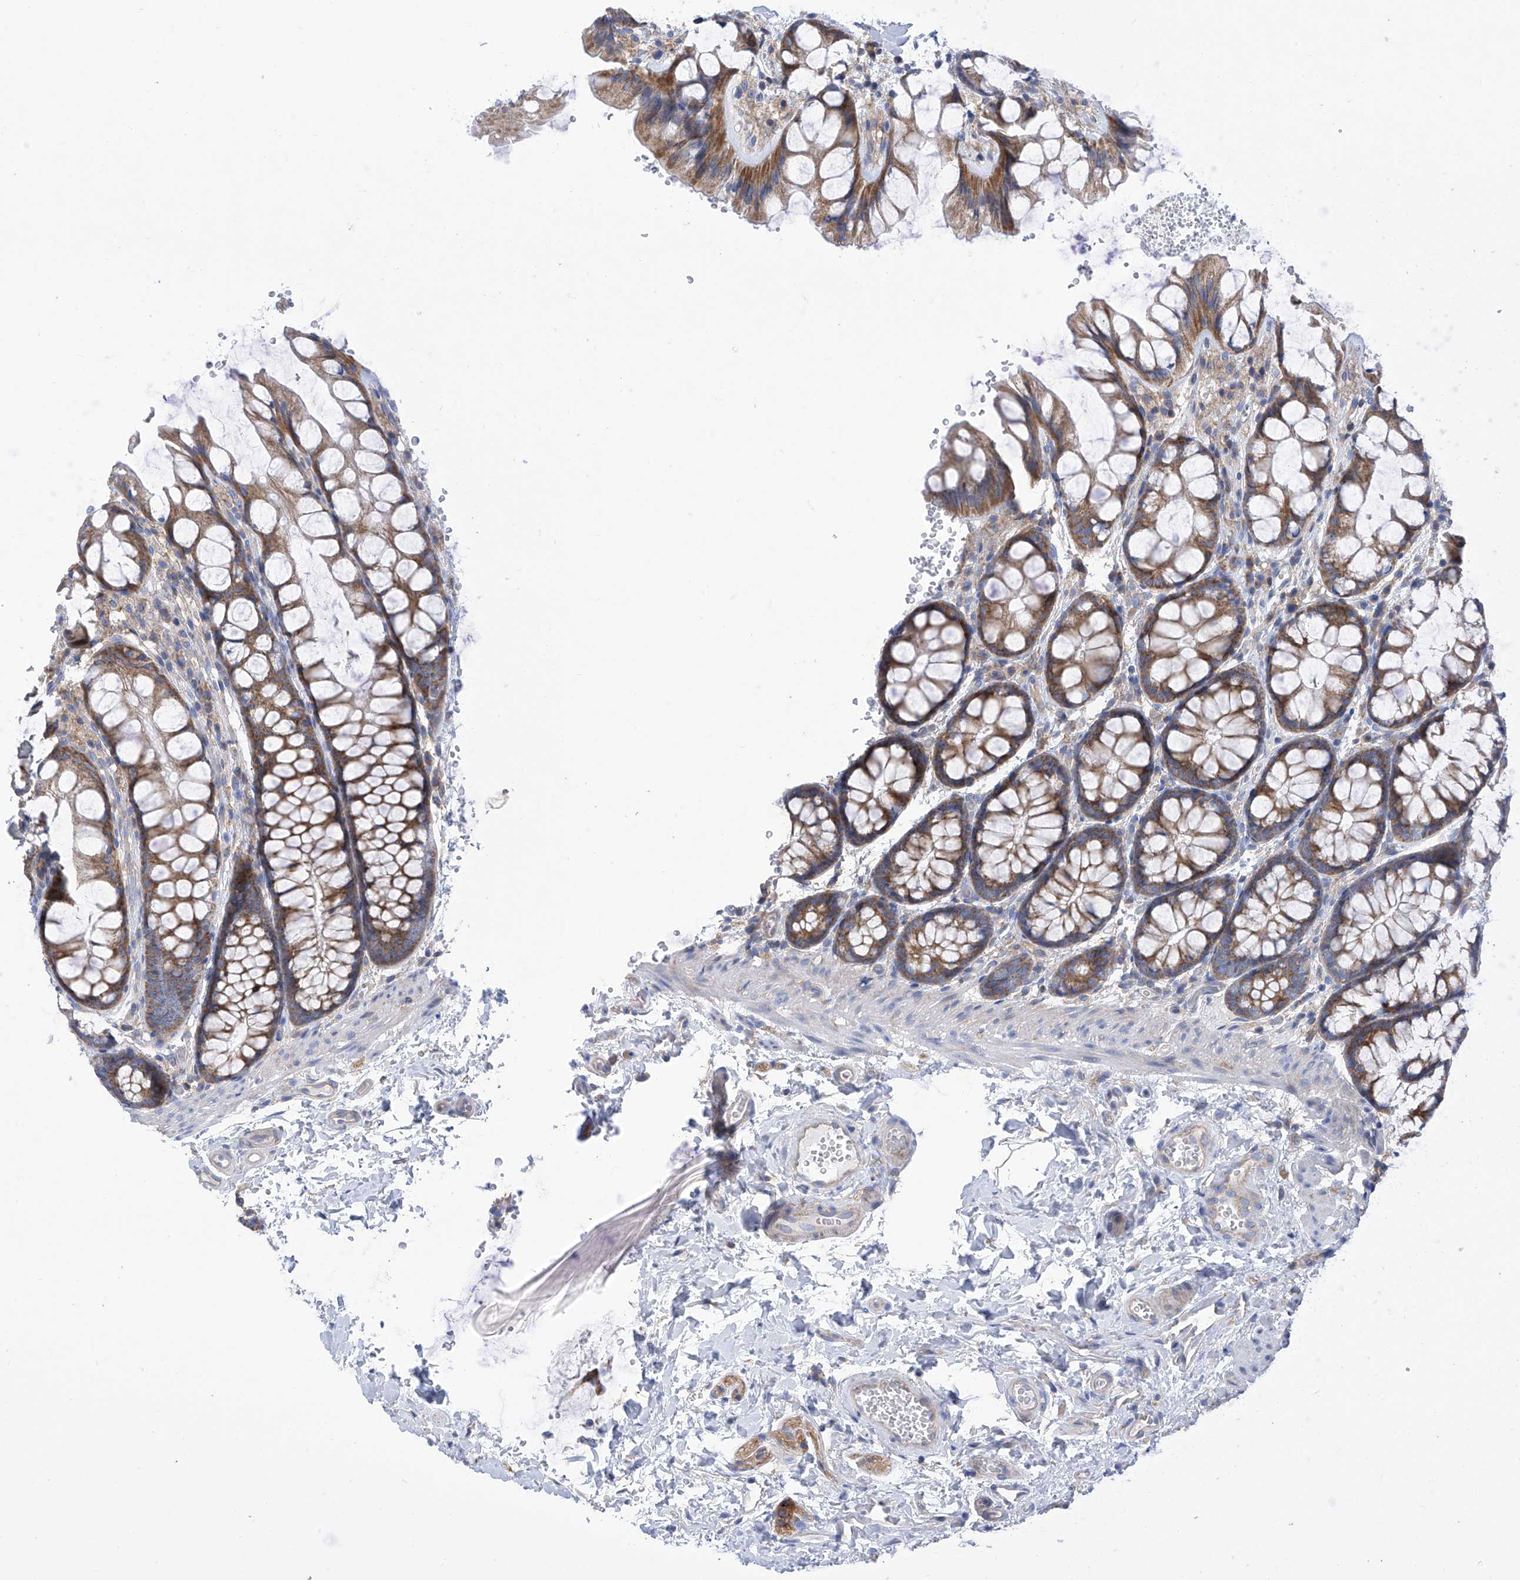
{"staining": {"intensity": "negative", "quantity": "none", "location": "none"}, "tissue": "colon", "cell_type": "Endothelial cells", "image_type": "normal", "snomed": [{"axis": "morphology", "description": "Normal tissue, NOS"}, {"axis": "topography", "description": "Colon"}], "caption": "An immunohistochemistry image of unremarkable colon is shown. There is no staining in endothelial cells of colon. (DAB (3,3'-diaminobenzidine) IHC visualized using brightfield microscopy, high magnification).", "gene": "P2RX7", "patient": {"sex": "male", "age": 47}}